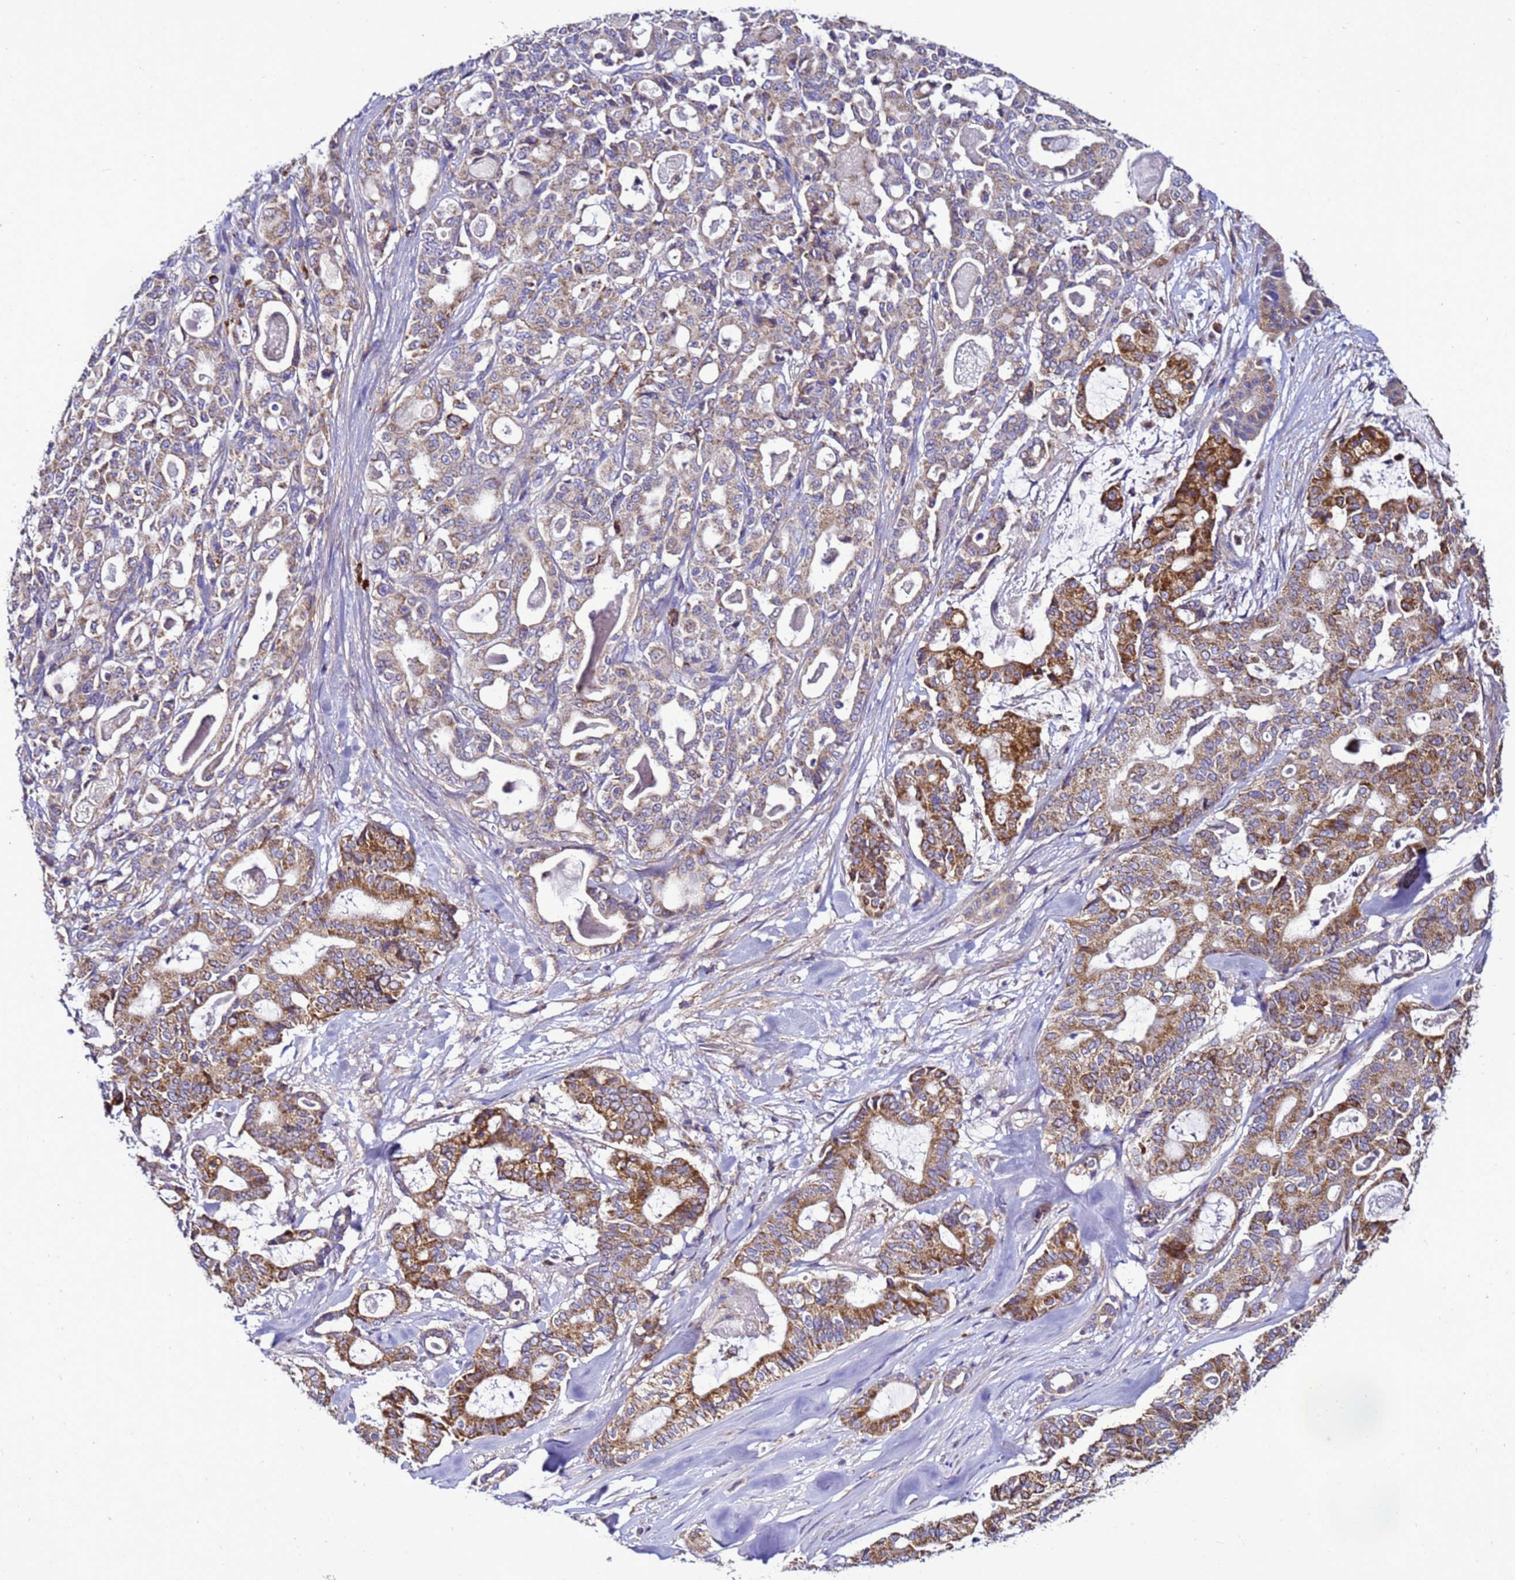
{"staining": {"intensity": "strong", "quantity": "25%-75%", "location": "cytoplasmic/membranous"}, "tissue": "pancreatic cancer", "cell_type": "Tumor cells", "image_type": "cancer", "snomed": [{"axis": "morphology", "description": "Adenocarcinoma, NOS"}, {"axis": "topography", "description": "Pancreas"}], "caption": "Strong cytoplasmic/membranous protein staining is seen in approximately 25%-75% of tumor cells in pancreatic adenocarcinoma.", "gene": "HIGD2A", "patient": {"sex": "male", "age": 63}}